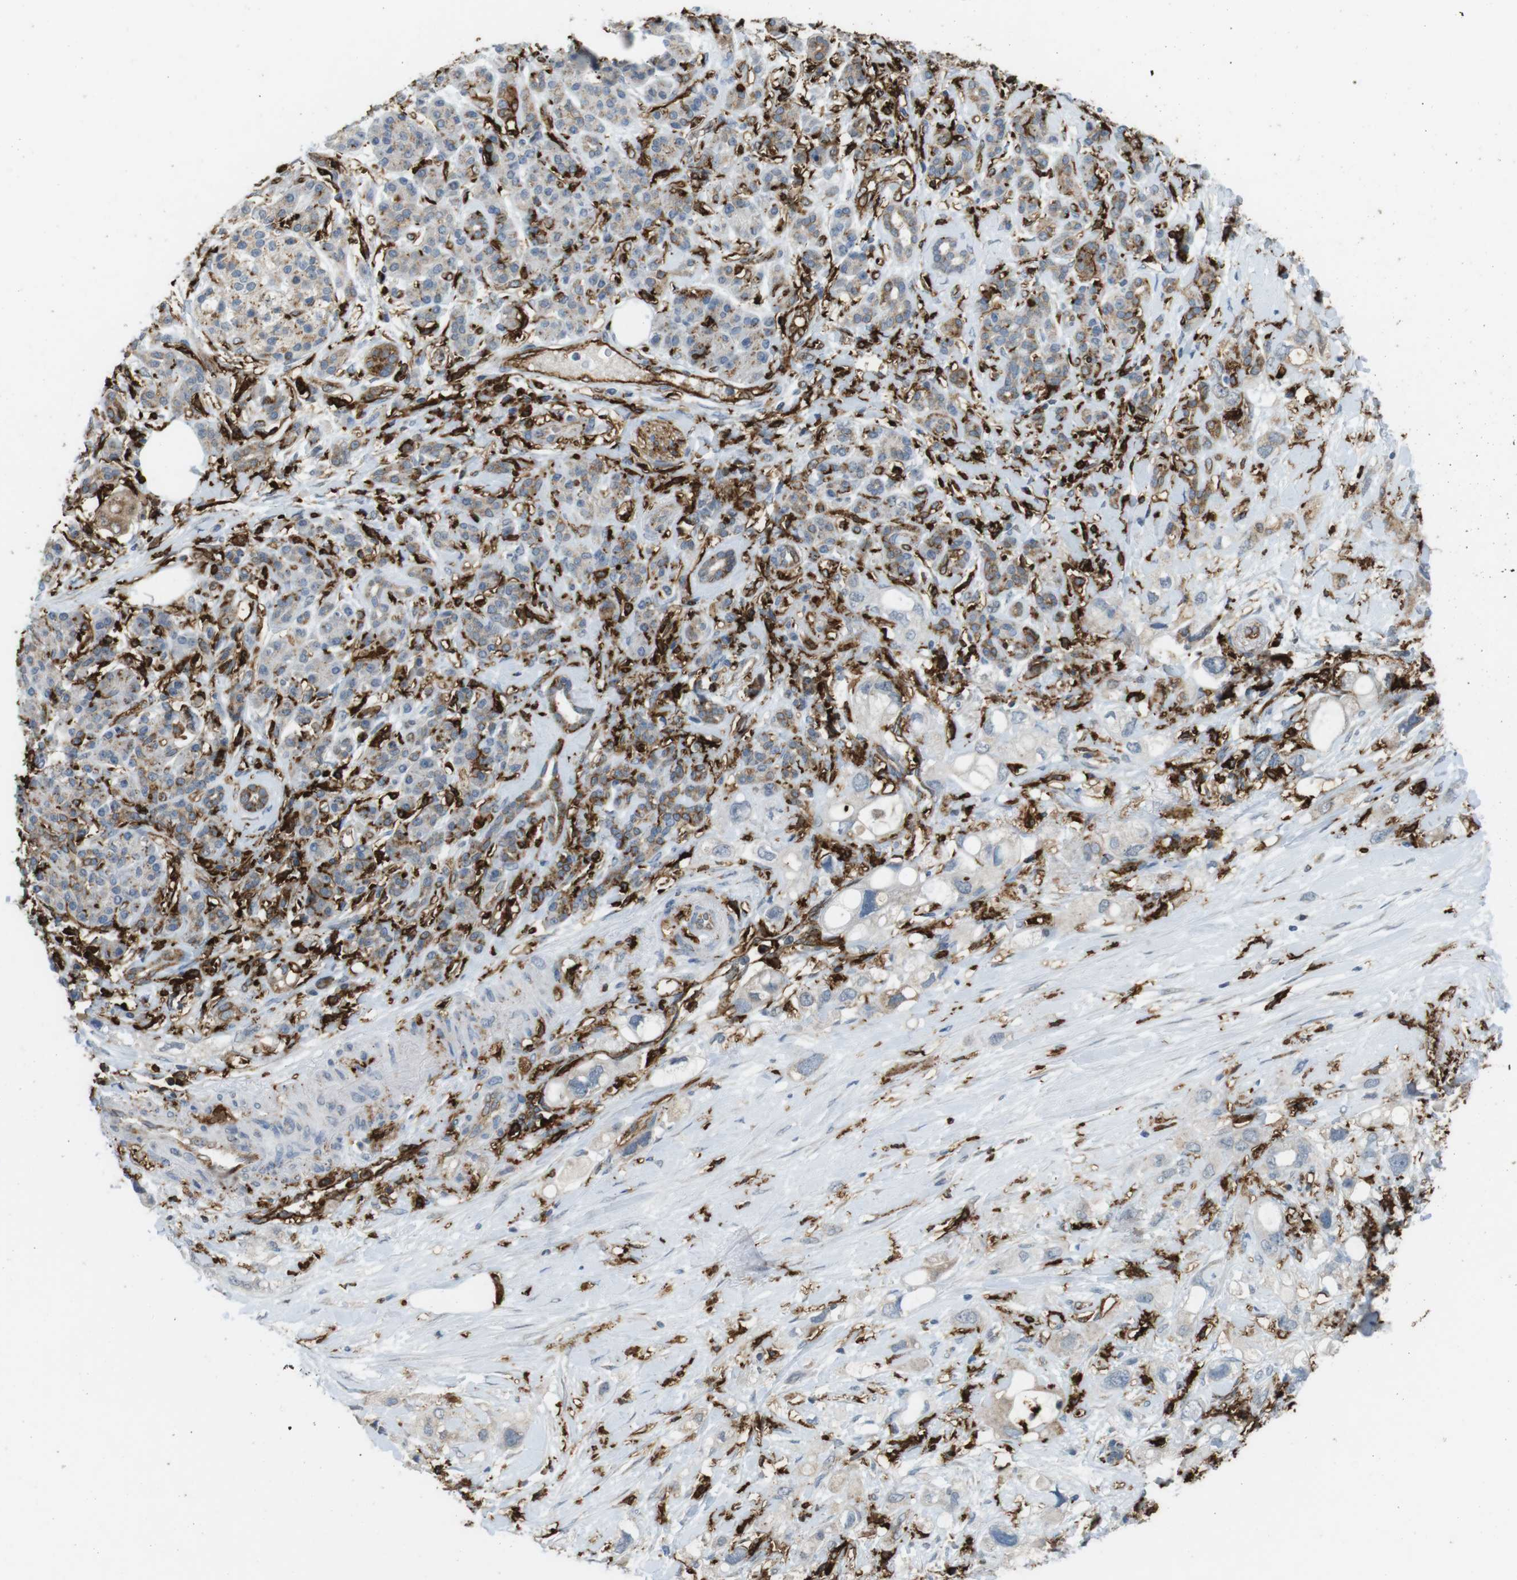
{"staining": {"intensity": "negative", "quantity": "none", "location": "none"}, "tissue": "pancreatic cancer", "cell_type": "Tumor cells", "image_type": "cancer", "snomed": [{"axis": "morphology", "description": "Adenocarcinoma, NOS"}, {"axis": "topography", "description": "Pancreas"}], "caption": "The image shows no staining of tumor cells in pancreatic adenocarcinoma.", "gene": "HLA-DRA", "patient": {"sex": "female", "age": 56}}